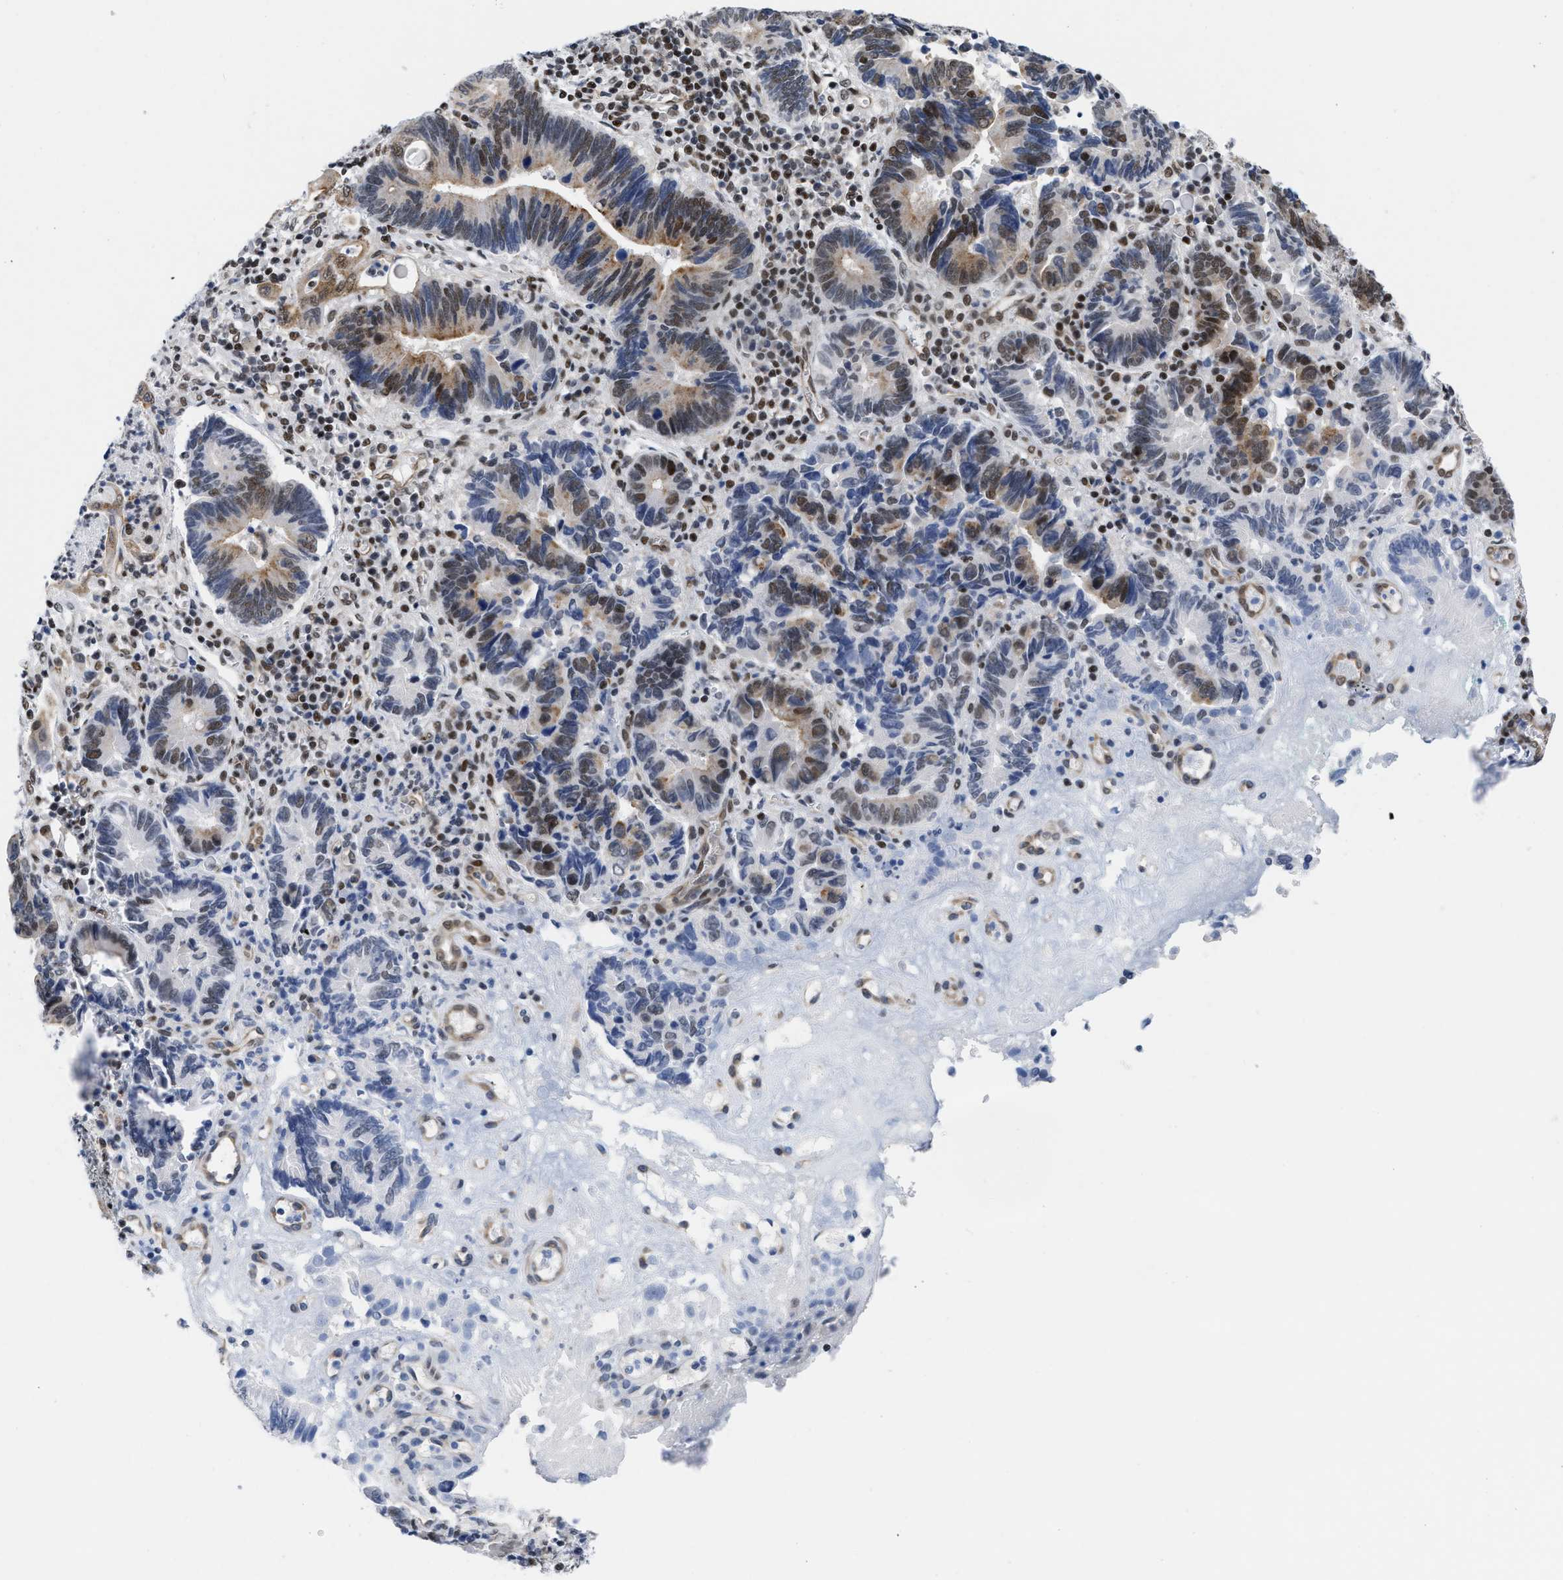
{"staining": {"intensity": "moderate", "quantity": "25%-75%", "location": "nuclear"}, "tissue": "pancreatic cancer", "cell_type": "Tumor cells", "image_type": "cancer", "snomed": [{"axis": "morphology", "description": "Adenocarcinoma, NOS"}, {"axis": "topography", "description": "Pancreas"}], "caption": "Immunohistochemical staining of human adenocarcinoma (pancreatic) shows medium levels of moderate nuclear positivity in approximately 25%-75% of tumor cells. The staining is performed using DAB (3,3'-diaminobenzidine) brown chromogen to label protein expression. The nuclei are counter-stained blue using hematoxylin.", "gene": "MIER1", "patient": {"sex": "female", "age": 70}}